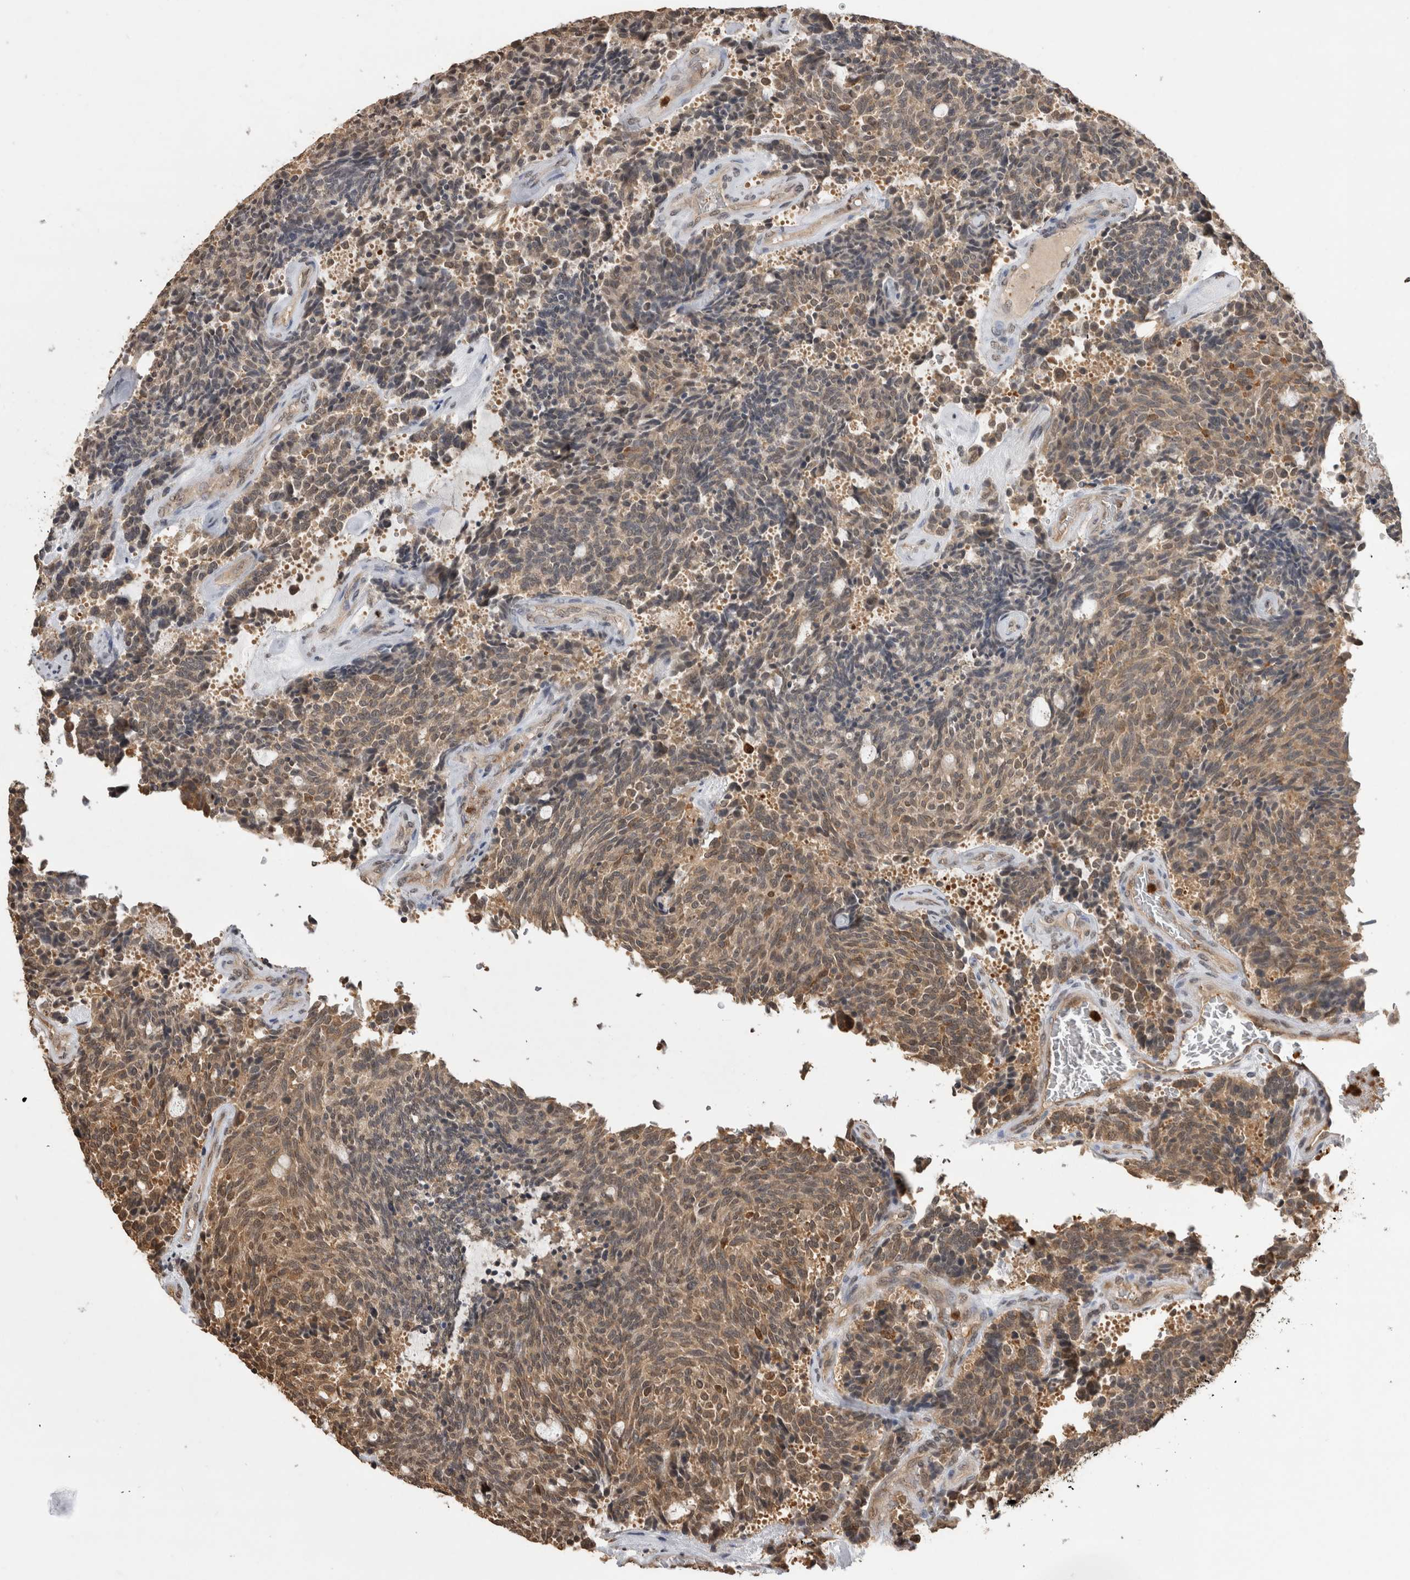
{"staining": {"intensity": "weak", "quantity": ">75%", "location": "cytoplasmic/membranous"}, "tissue": "carcinoid", "cell_type": "Tumor cells", "image_type": "cancer", "snomed": [{"axis": "morphology", "description": "Carcinoid, malignant, NOS"}, {"axis": "topography", "description": "Pancreas"}], "caption": "Human carcinoid (malignant) stained with a protein marker reveals weak staining in tumor cells.", "gene": "PAK4", "patient": {"sex": "female", "age": 54}}